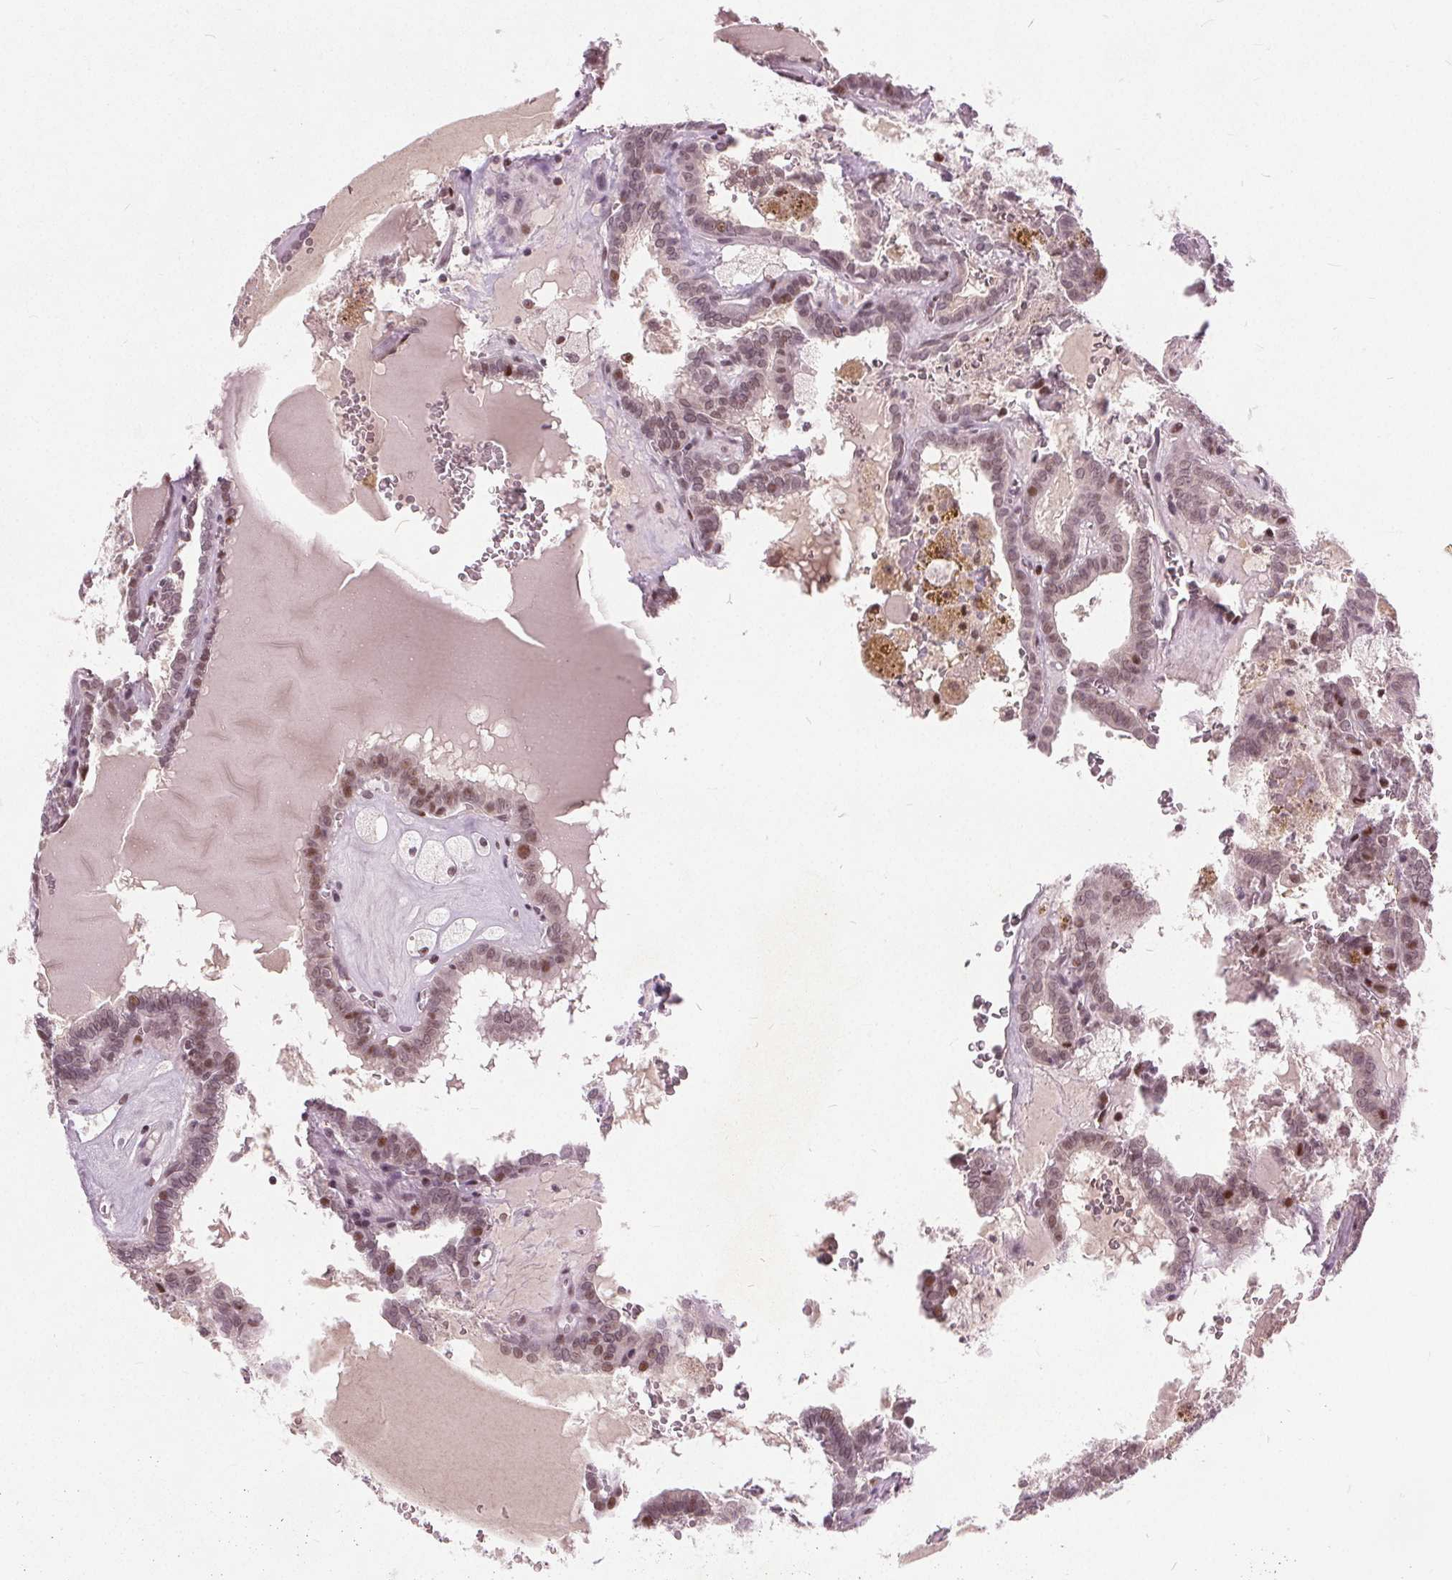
{"staining": {"intensity": "moderate", "quantity": "25%-75%", "location": "nuclear"}, "tissue": "thyroid cancer", "cell_type": "Tumor cells", "image_type": "cancer", "snomed": [{"axis": "morphology", "description": "Papillary adenocarcinoma, NOS"}, {"axis": "topography", "description": "Thyroid gland"}], "caption": "IHC (DAB) staining of human thyroid cancer (papillary adenocarcinoma) displays moderate nuclear protein expression in approximately 25%-75% of tumor cells.", "gene": "TTC34", "patient": {"sex": "female", "age": 39}}